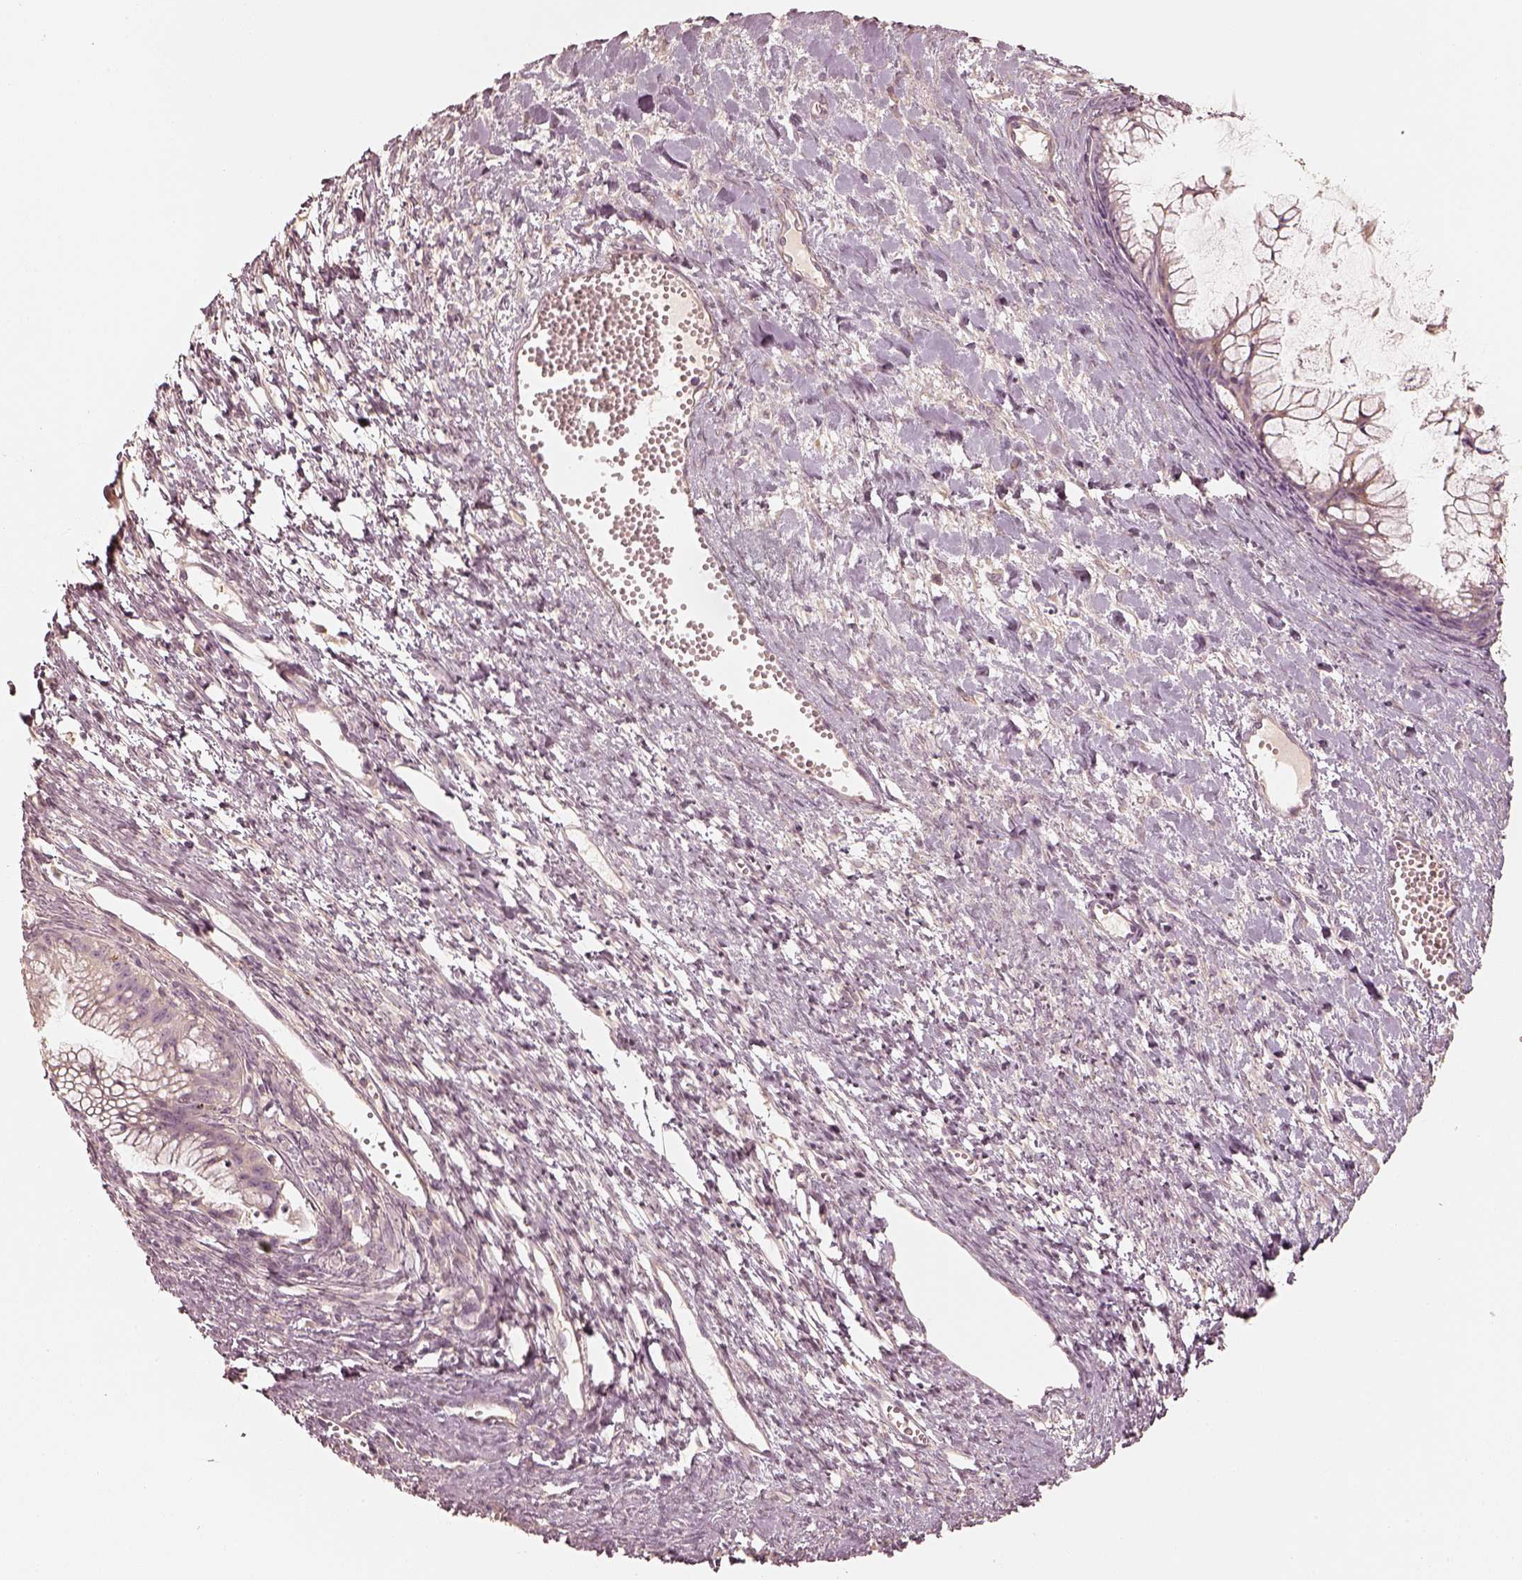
{"staining": {"intensity": "negative", "quantity": "none", "location": "none"}, "tissue": "ovarian cancer", "cell_type": "Tumor cells", "image_type": "cancer", "snomed": [{"axis": "morphology", "description": "Cystadenocarcinoma, mucinous, NOS"}, {"axis": "topography", "description": "Ovary"}], "caption": "A high-resolution image shows immunohistochemistry staining of mucinous cystadenocarcinoma (ovarian), which displays no significant staining in tumor cells.", "gene": "GORASP2", "patient": {"sex": "female", "age": 41}}